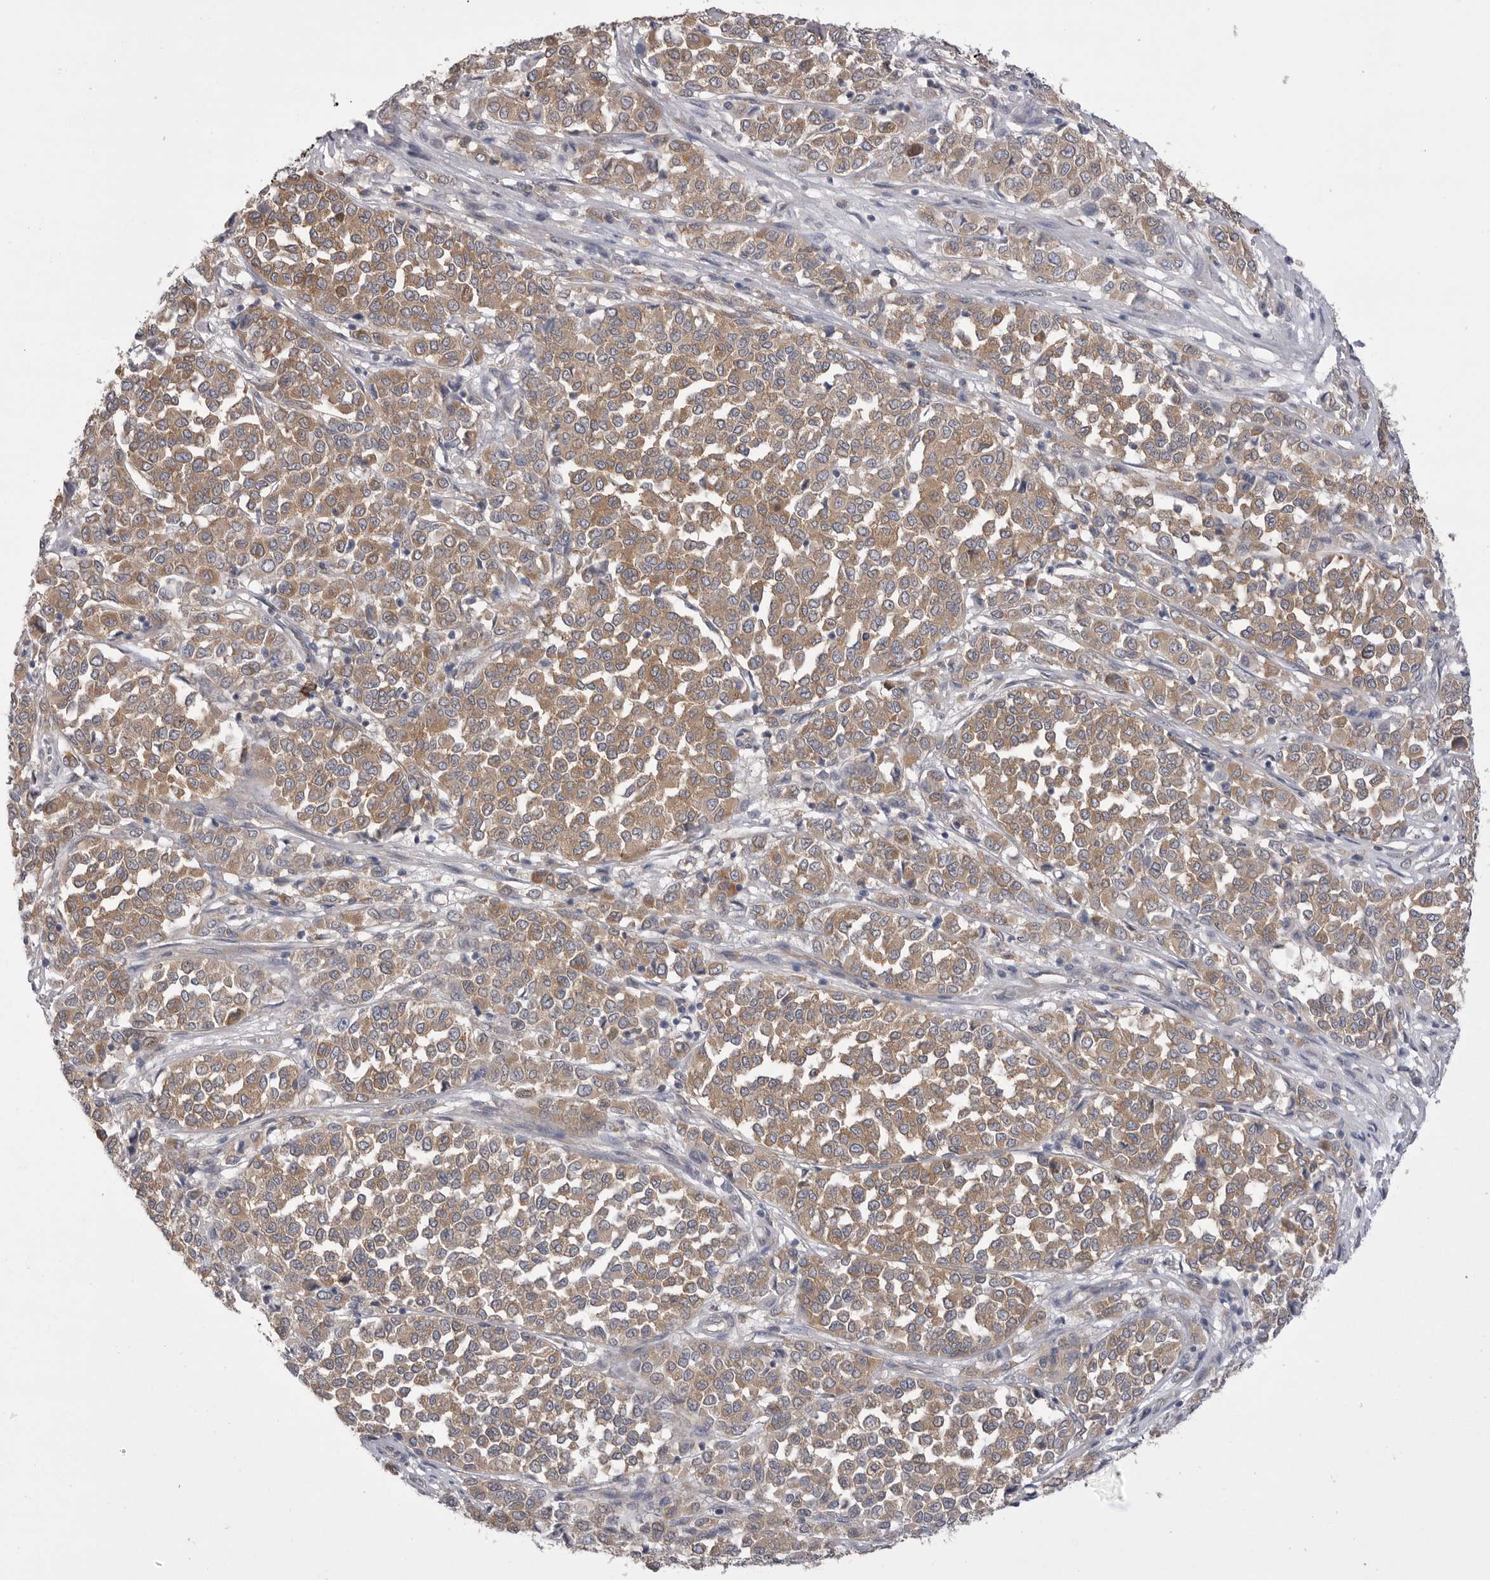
{"staining": {"intensity": "moderate", "quantity": ">75%", "location": "cytoplasmic/membranous"}, "tissue": "melanoma", "cell_type": "Tumor cells", "image_type": "cancer", "snomed": [{"axis": "morphology", "description": "Malignant melanoma, Metastatic site"}, {"axis": "topography", "description": "Pancreas"}], "caption": "Brown immunohistochemical staining in human melanoma reveals moderate cytoplasmic/membranous staining in approximately >75% of tumor cells. The protein is shown in brown color, while the nuclei are stained blue.", "gene": "VAC14", "patient": {"sex": "female", "age": 30}}